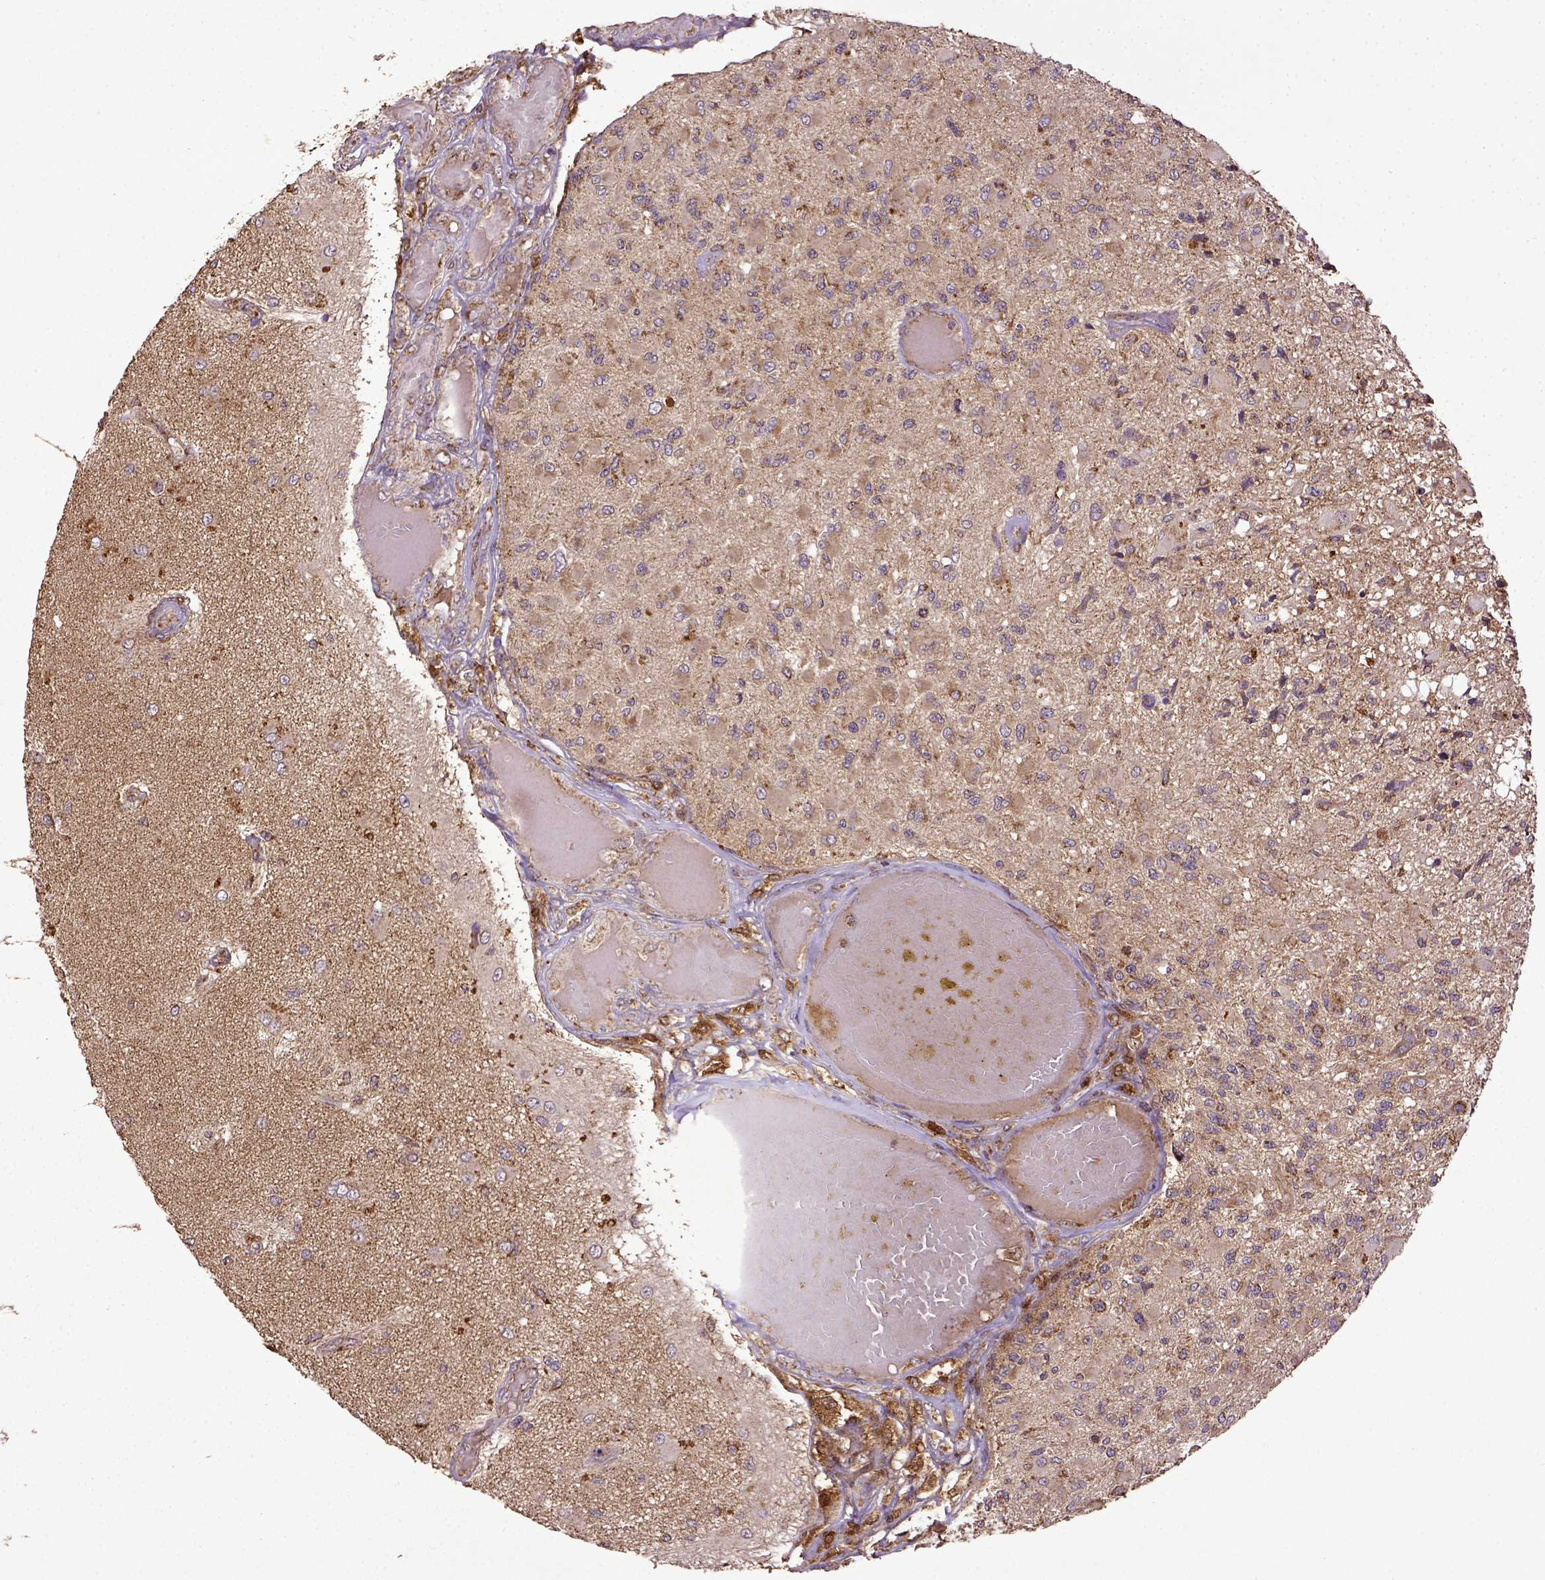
{"staining": {"intensity": "weak", "quantity": ">75%", "location": "cytoplasmic/membranous"}, "tissue": "glioma", "cell_type": "Tumor cells", "image_type": "cancer", "snomed": [{"axis": "morphology", "description": "Glioma, malignant, High grade"}, {"axis": "topography", "description": "Brain"}], "caption": "The image displays a brown stain indicating the presence of a protein in the cytoplasmic/membranous of tumor cells in malignant high-grade glioma.", "gene": "MT-CO1", "patient": {"sex": "female", "age": 63}}